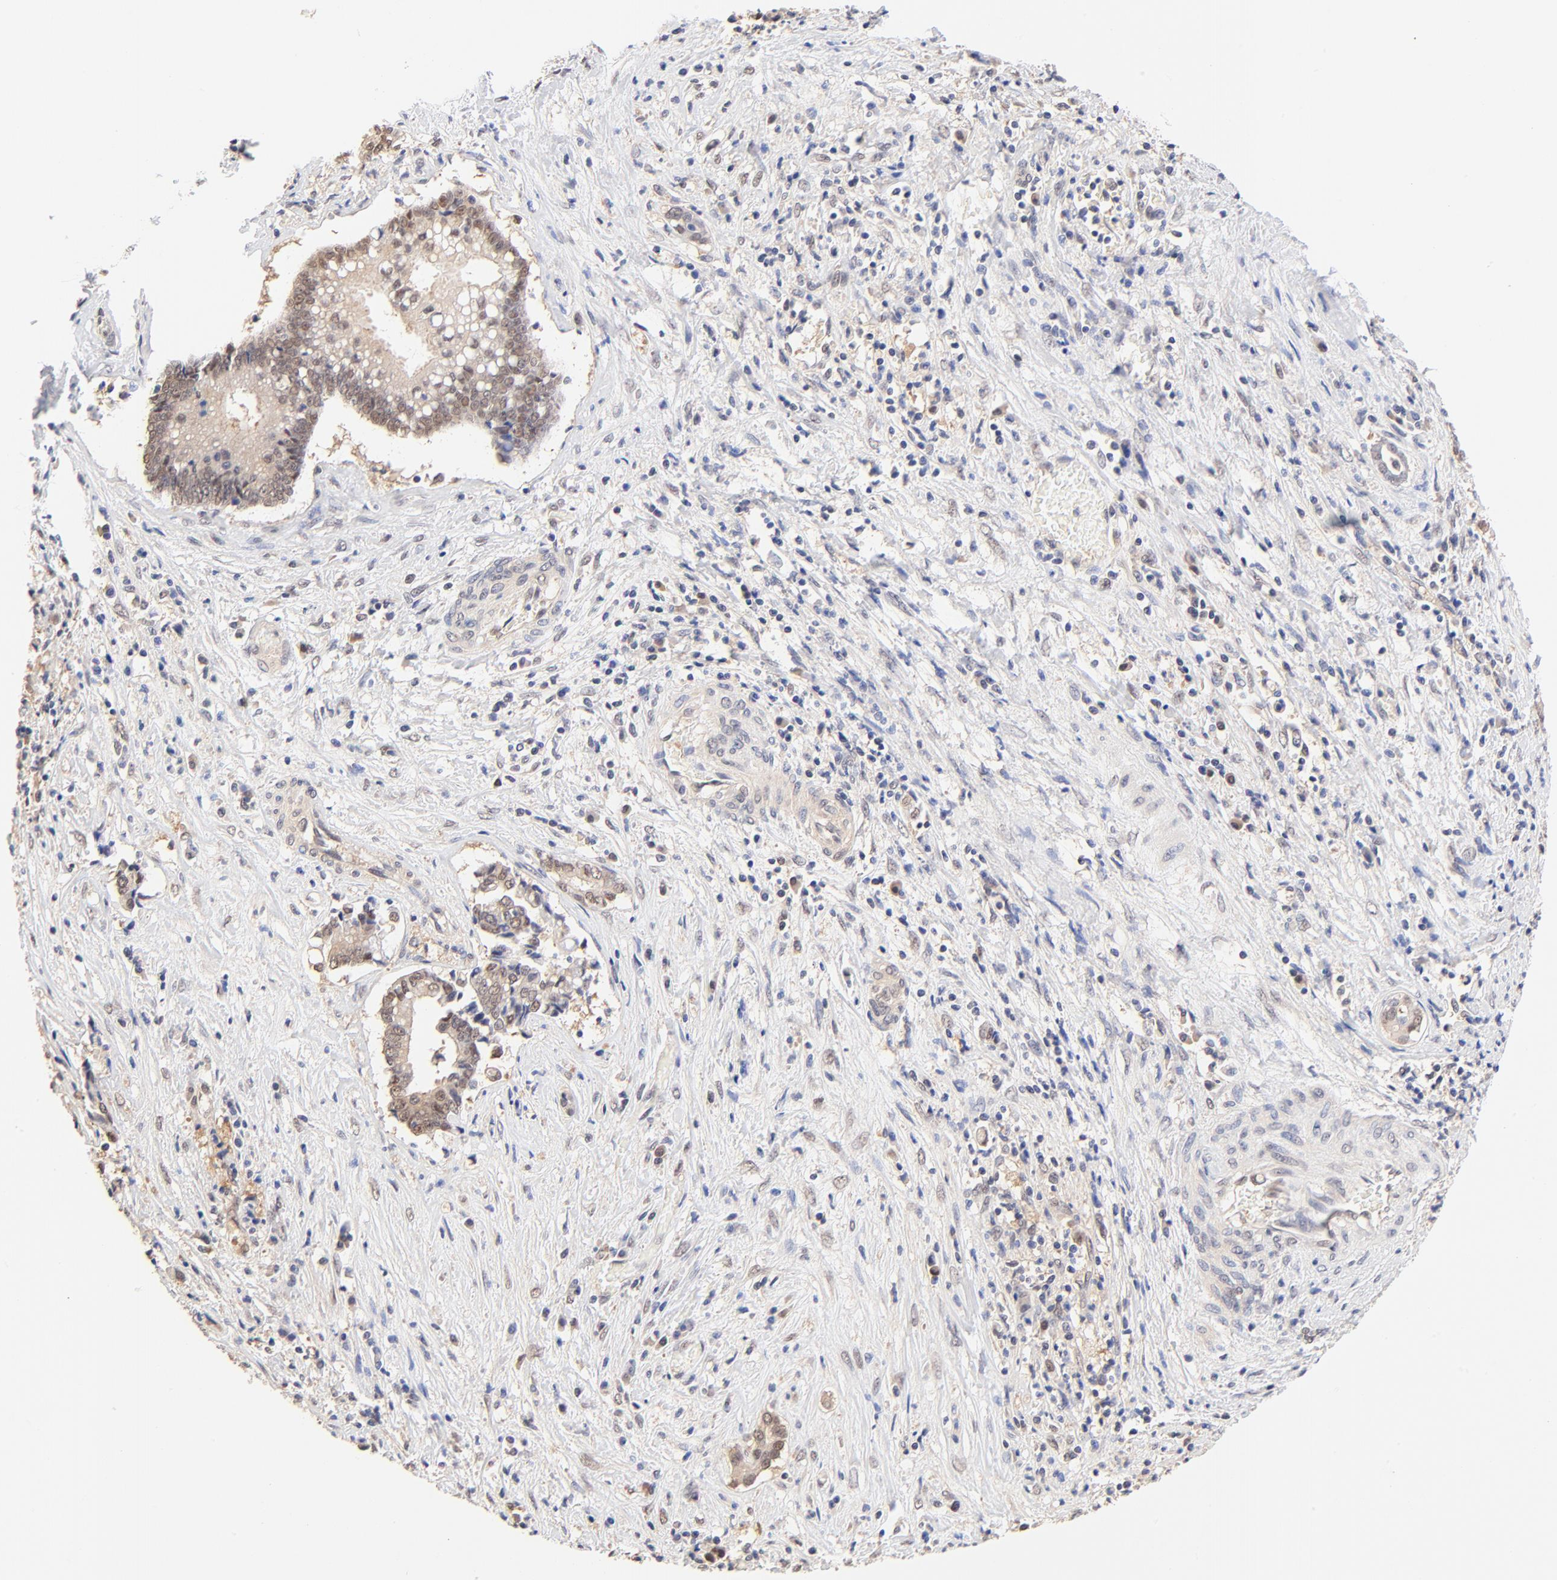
{"staining": {"intensity": "weak", "quantity": "25%-75%", "location": "nuclear"}, "tissue": "liver cancer", "cell_type": "Tumor cells", "image_type": "cancer", "snomed": [{"axis": "morphology", "description": "Cholangiocarcinoma"}, {"axis": "topography", "description": "Liver"}], "caption": "Immunohistochemistry (IHC) image of human liver cholangiocarcinoma stained for a protein (brown), which demonstrates low levels of weak nuclear positivity in about 25%-75% of tumor cells.", "gene": "TXNL1", "patient": {"sex": "male", "age": 57}}